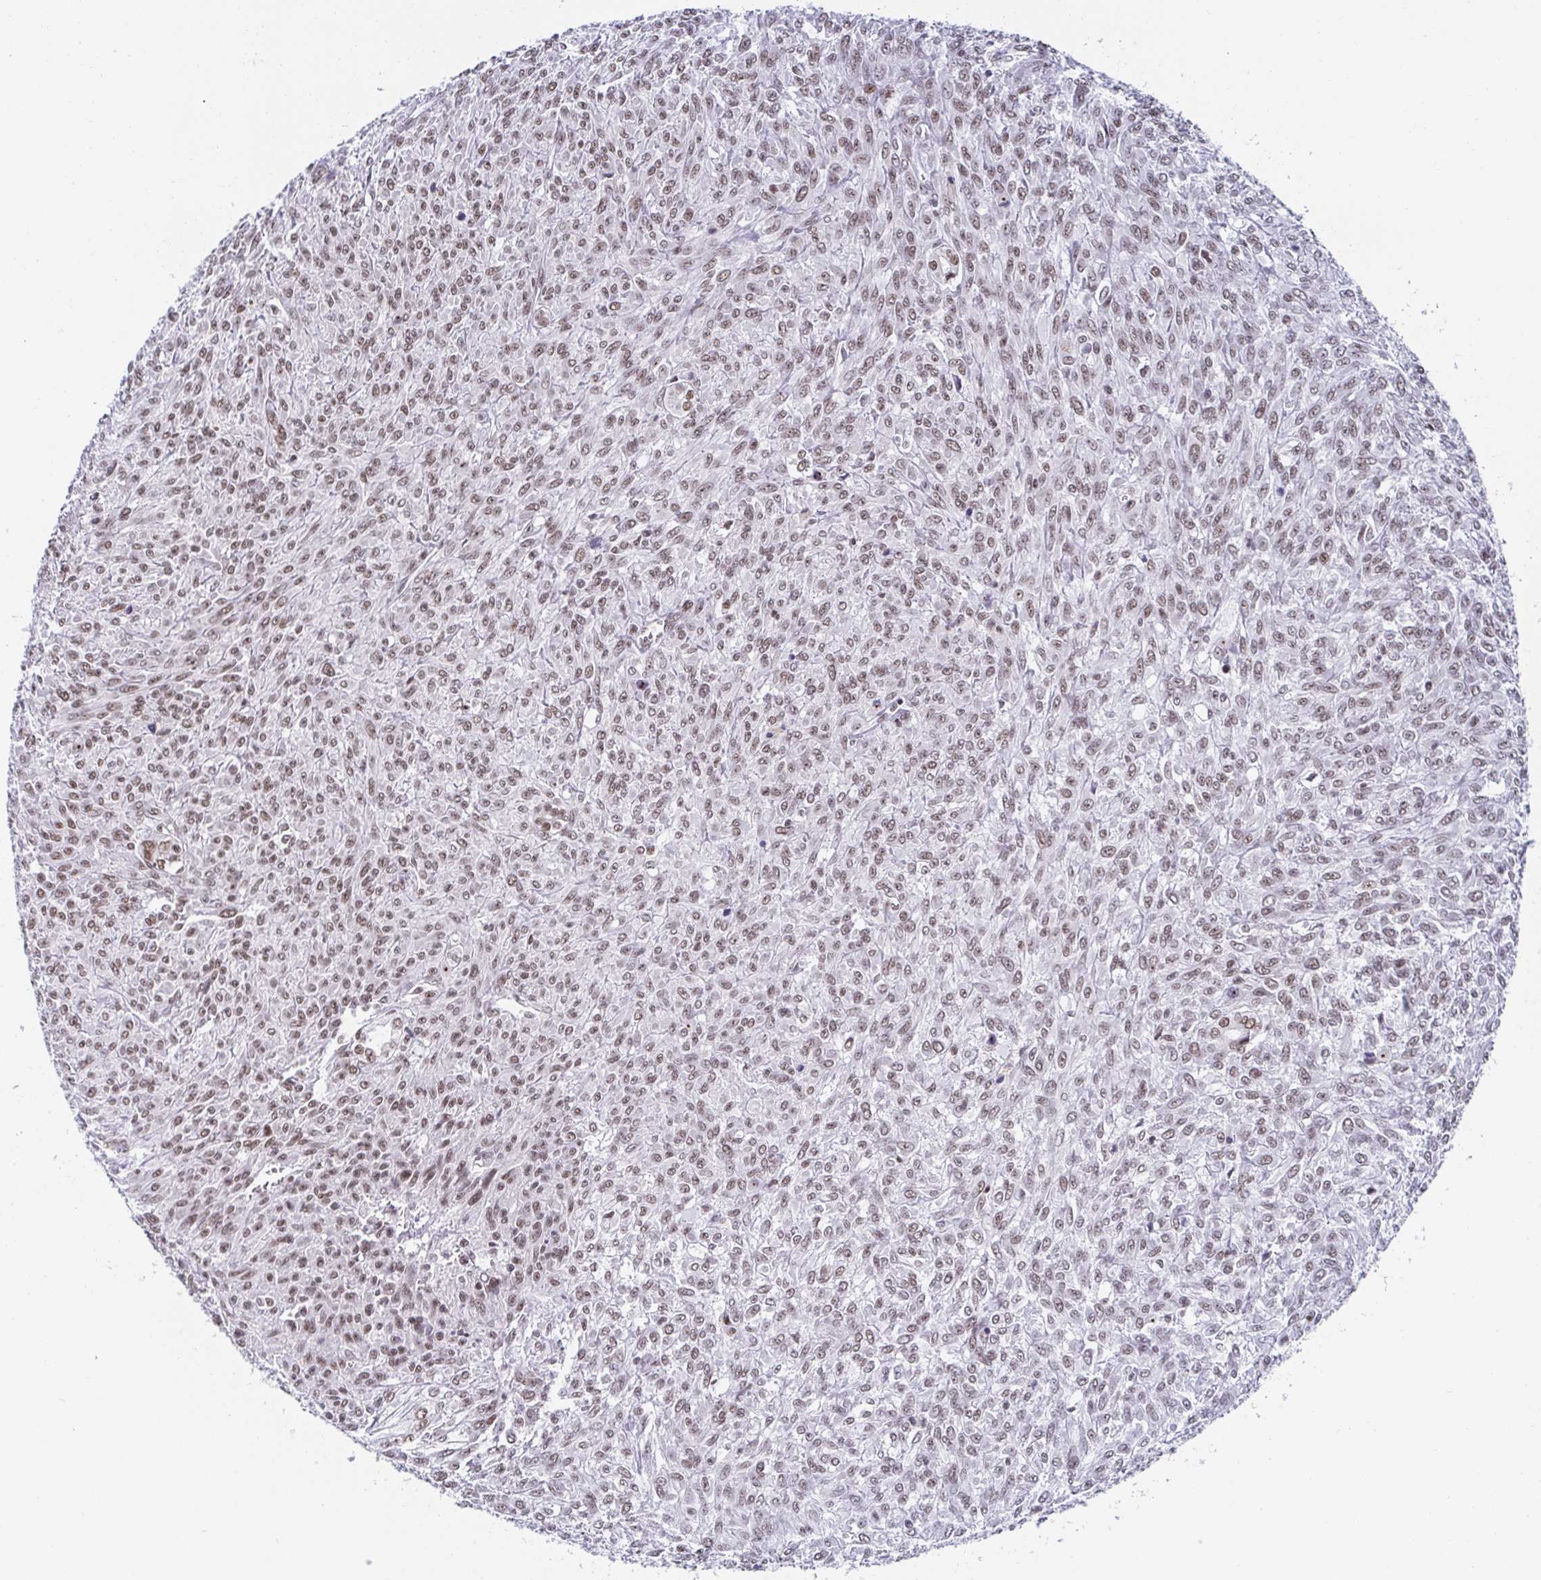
{"staining": {"intensity": "moderate", "quantity": ">75%", "location": "nuclear"}, "tissue": "renal cancer", "cell_type": "Tumor cells", "image_type": "cancer", "snomed": [{"axis": "morphology", "description": "Adenocarcinoma, NOS"}, {"axis": "topography", "description": "Kidney"}], "caption": "Moderate nuclear expression for a protein is seen in about >75% of tumor cells of renal adenocarcinoma using IHC.", "gene": "SLC7A10", "patient": {"sex": "male", "age": 58}}